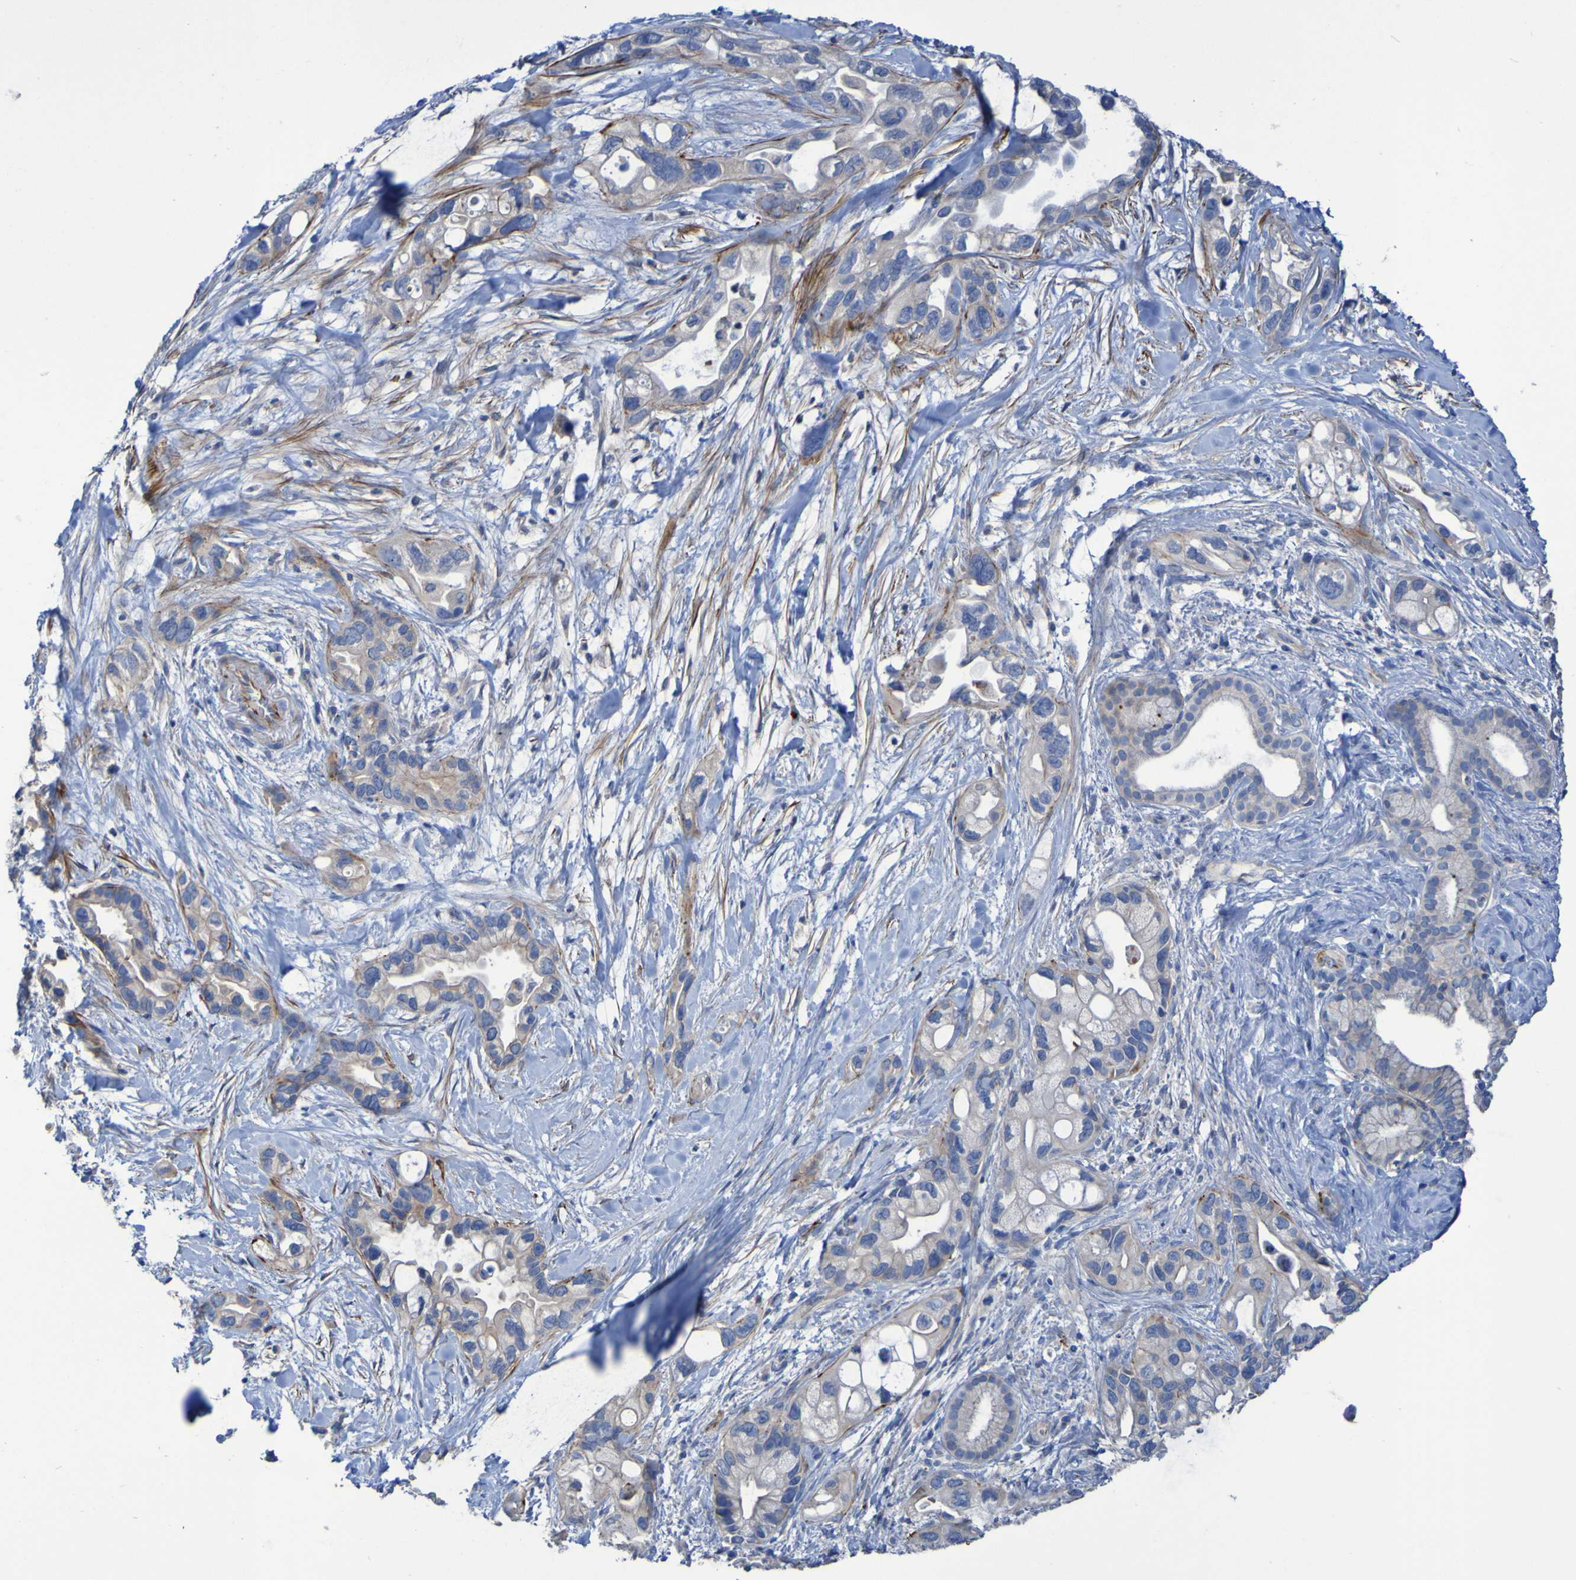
{"staining": {"intensity": "strong", "quantity": "<25%", "location": "cytoplasmic/membranous"}, "tissue": "pancreatic cancer", "cell_type": "Tumor cells", "image_type": "cancer", "snomed": [{"axis": "morphology", "description": "Adenocarcinoma, NOS"}, {"axis": "topography", "description": "Pancreas"}], "caption": "Protein expression analysis of adenocarcinoma (pancreatic) reveals strong cytoplasmic/membranous expression in approximately <25% of tumor cells.", "gene": "RNF182", "patient": {"sex": "female", "age": 77}}